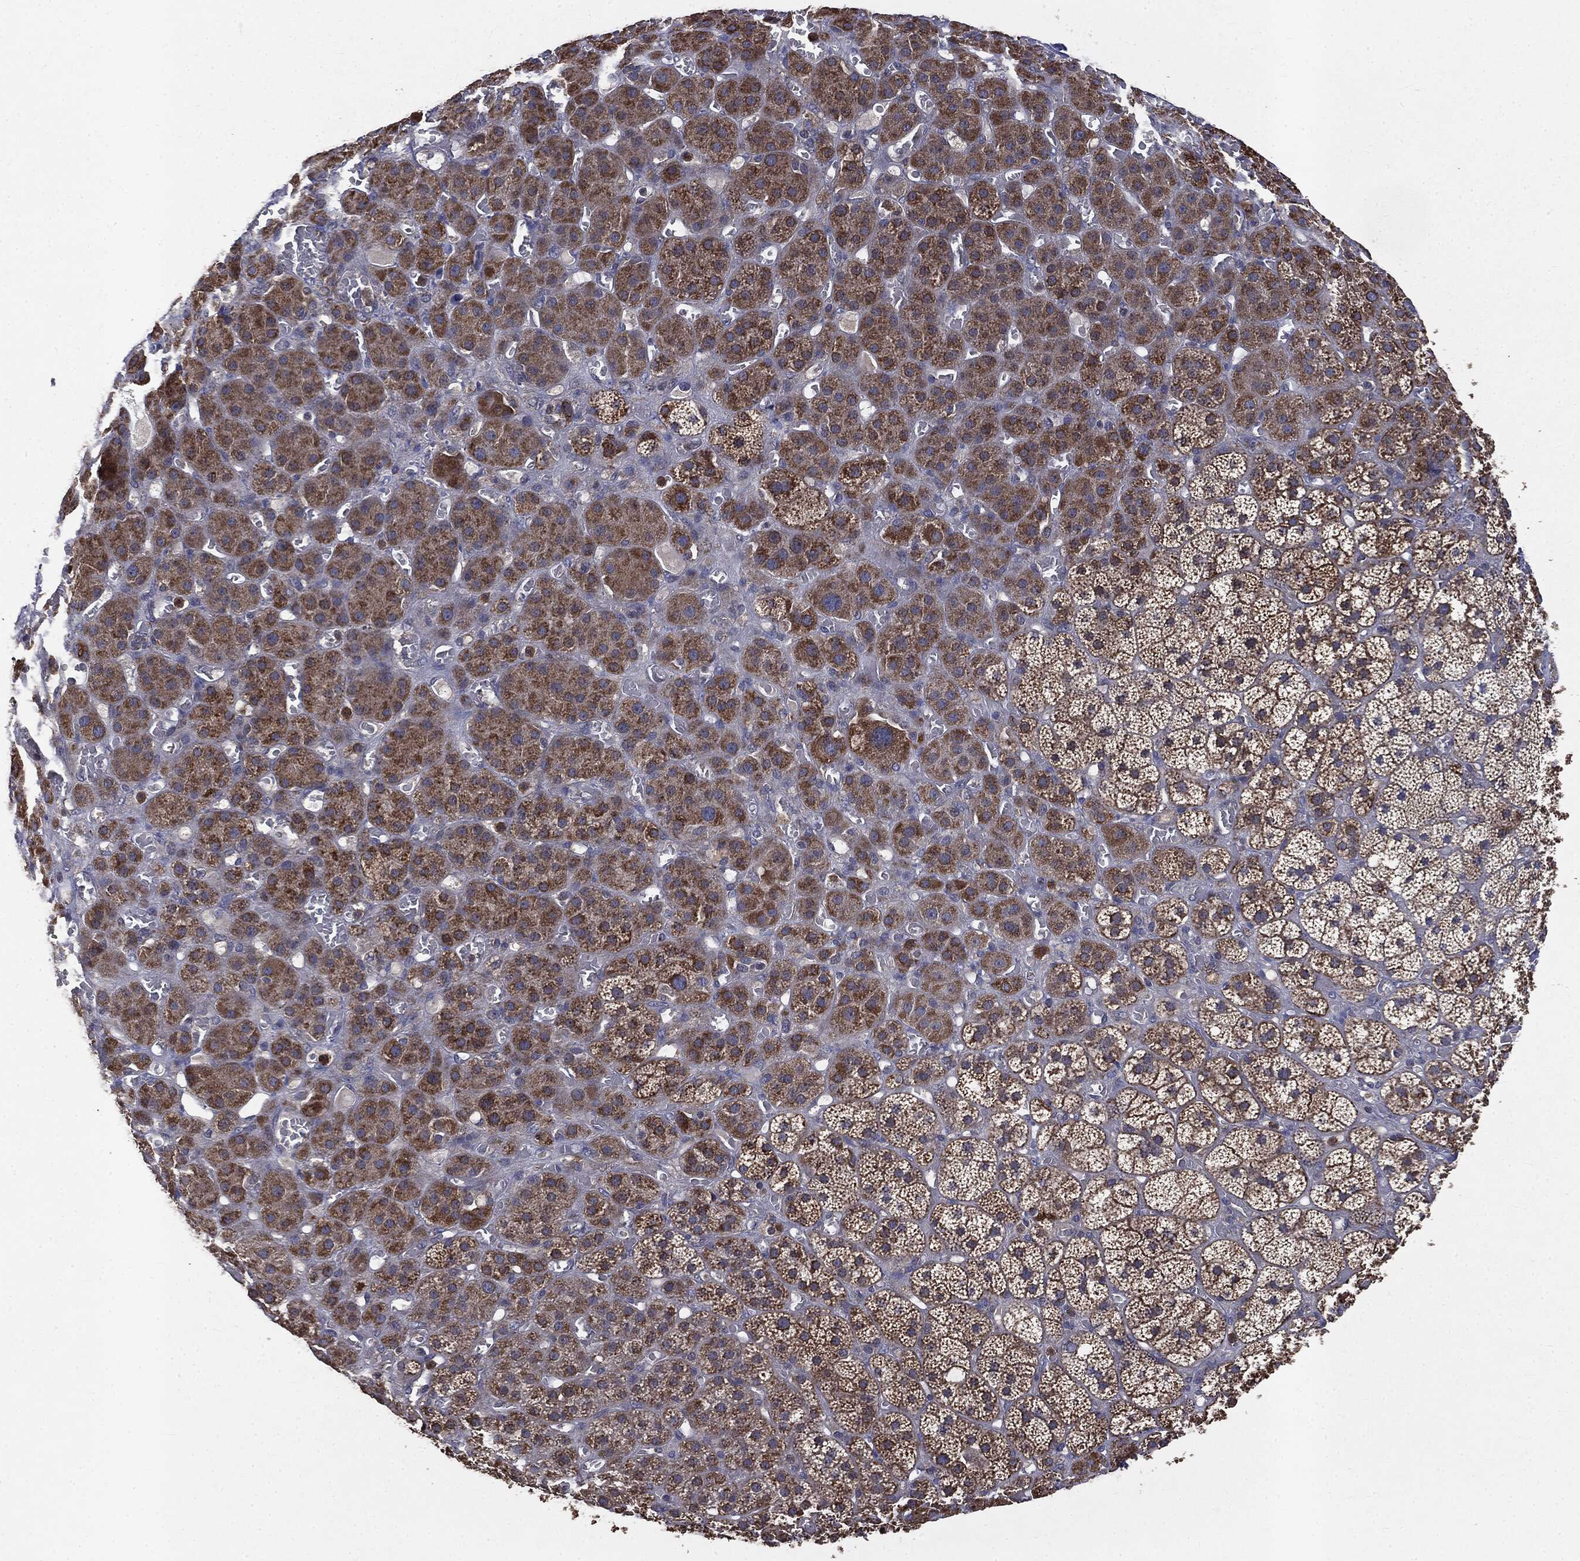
{"staining": {"intensity": "strong", "quantity": ">75%", "location": "cytoplasmic/membranous"}, "tissue": "adrenal gland", "cell_type": "Glandular cells", "image_type": "normal", "snomed": [{"axis": "morphology", "description": "Normal tissue, NOS"}, {"axis": "topography", "description": "Adrenal gland"}], "caption": "High-magnification brightfield microscopy of normal adrenal gland stained with DAB (brown) and counterstained with hematoxylin (blue). glandular cells exhibit strong cytoplasmic/membranous expression is seen in approximately>75% of cells. (DAB (3,3'-diaminobenzidine) = brown stain, brightfield microscopy at high magnification).", "gene": "MAPK6", "patient": {"sex": "male", "age": 70}}